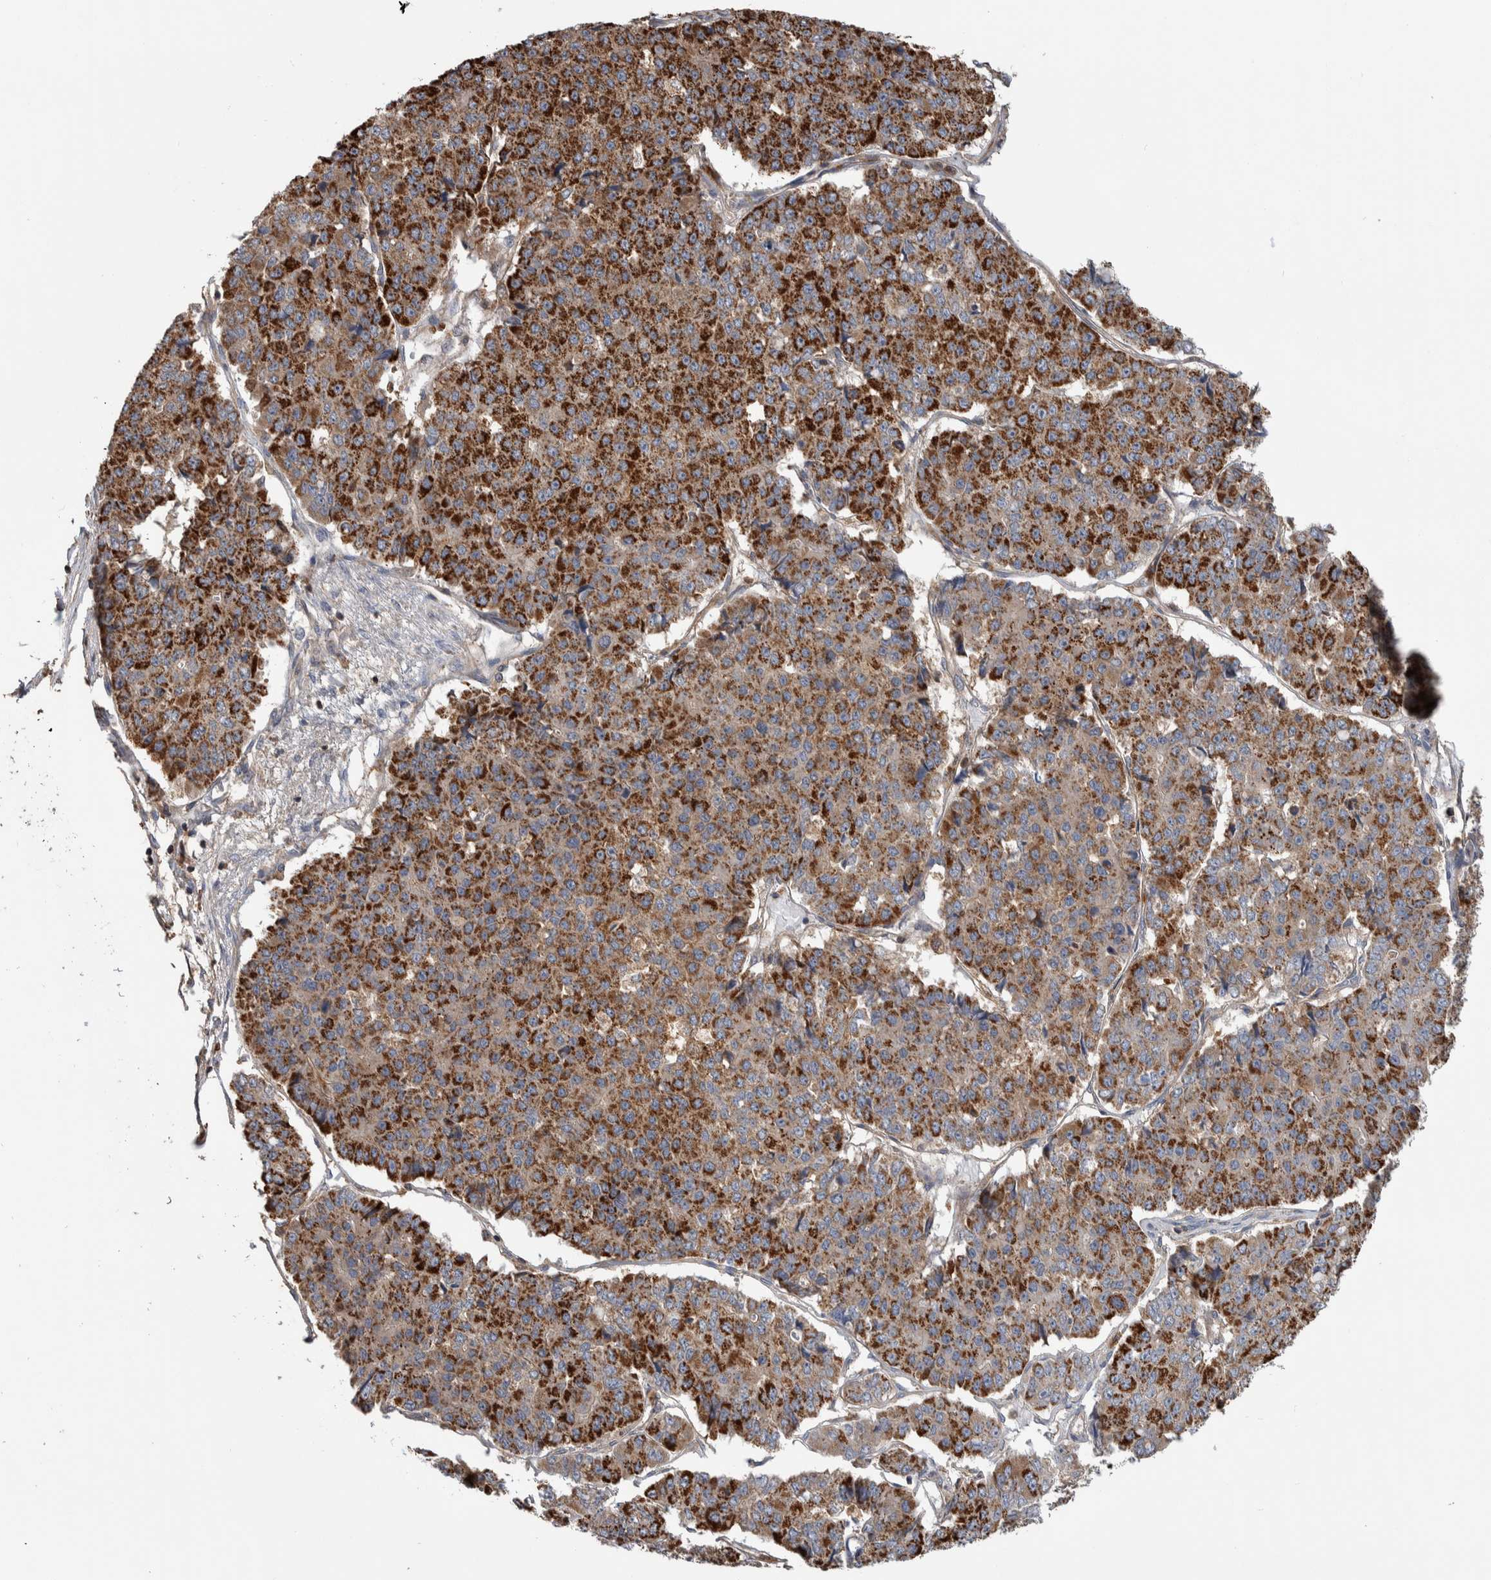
{"staining": {"intensity": "strong", "quantity": "25%-75%", "location": "cytoplasmic/membranous"}, "tissue": "pancreatic cancer", "cell_type": "Tumor cells", "image_type": "cancer", "snomed": [{"axis": "morphology", "description": "Adenocarcinoma, NOS"}, {"axis": "topography", "description": "Pancreas"}], "caption": "Protein staining of pancreatic cancer tissue exhibits strong cytoplasmic/membranous staining in approximately 25%-75% of tumor cells.", "gene": "SDCBP", "patient": {"sex": "male", "age": 50}}